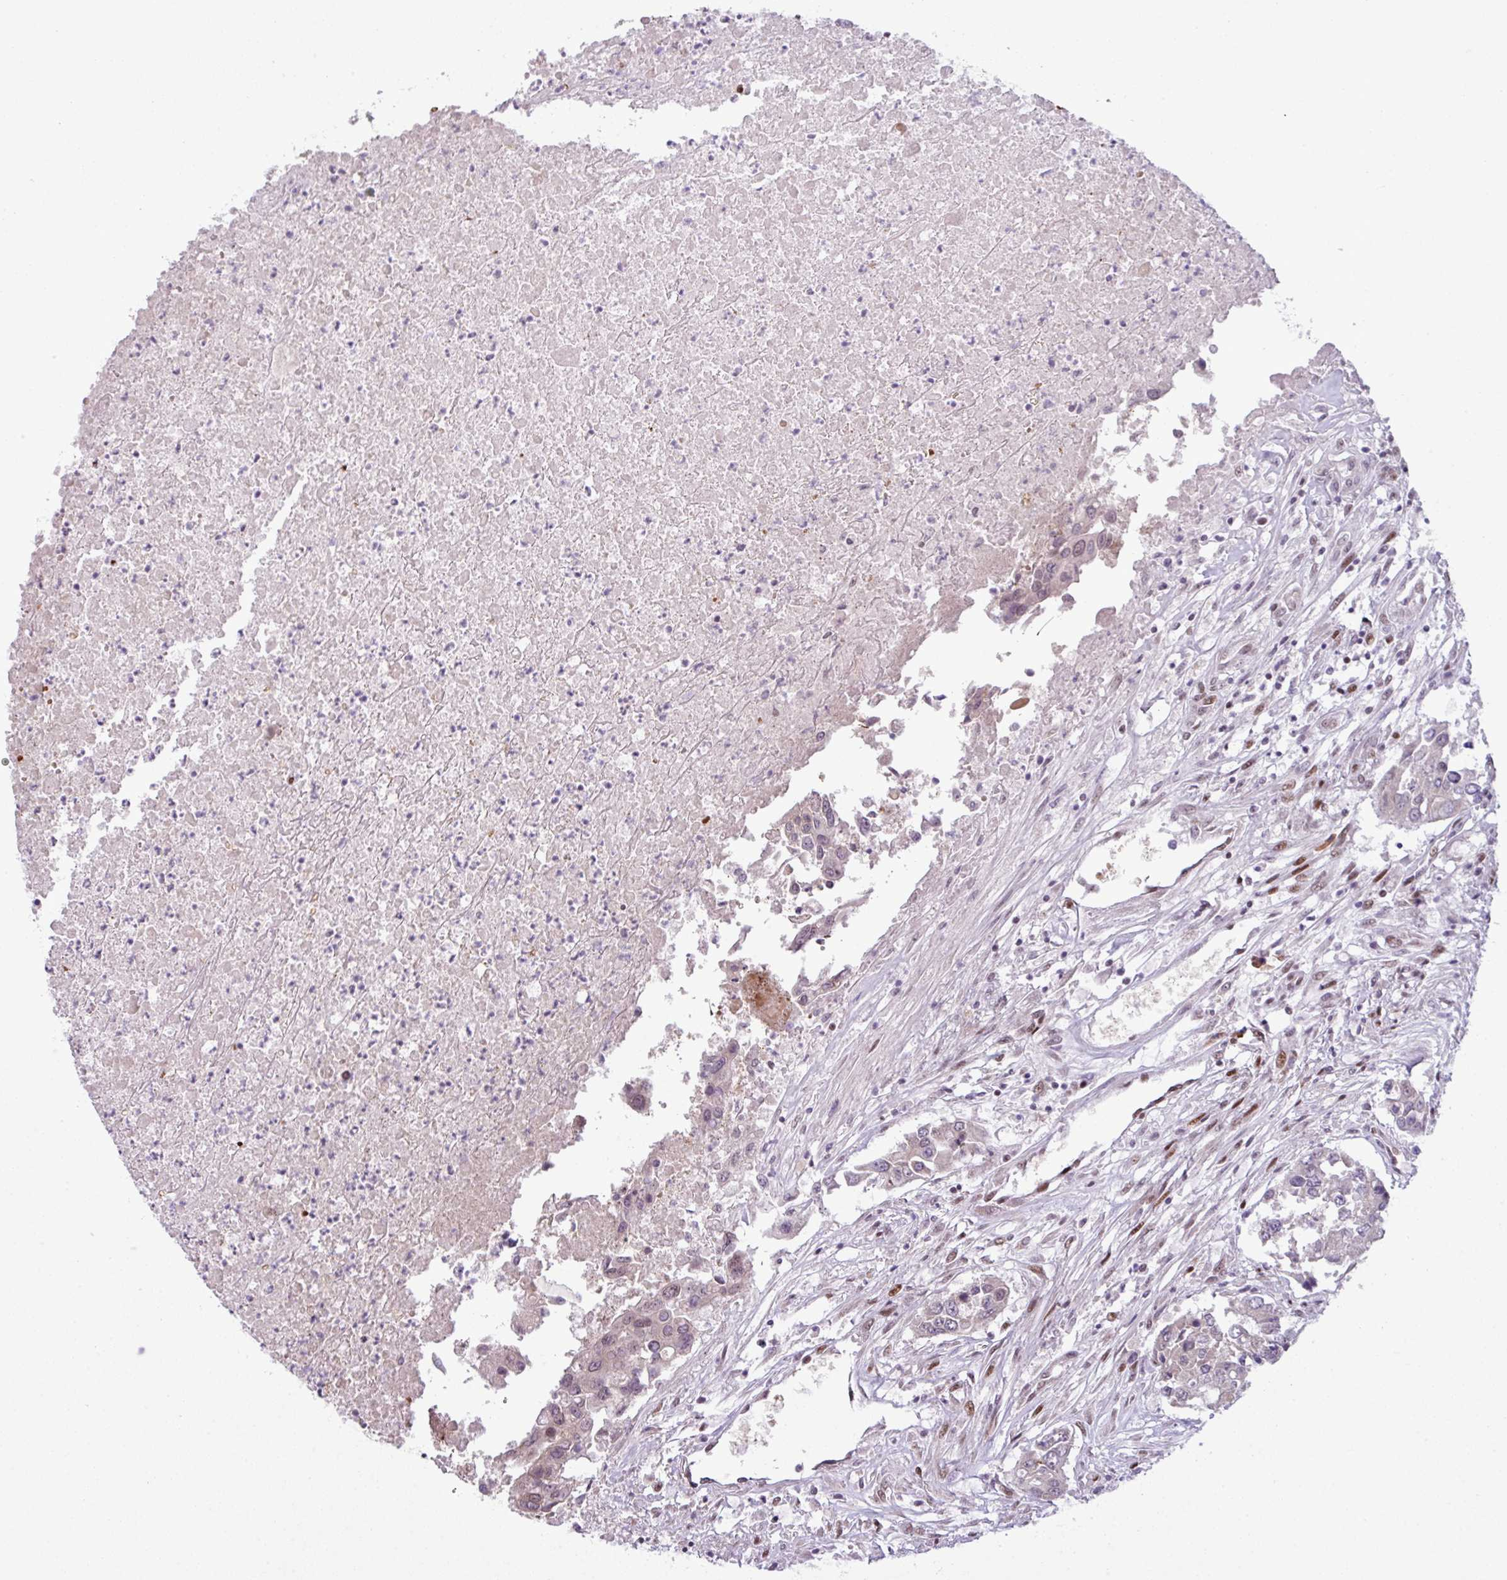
{"staining": {"intensity": "weak", "quantity": "25%-75%", "location": "nuclear"}, "tissue": "colorectal cancer", "cell_type": "Tumor cells", "image_type": "cancer", "snomed": [{"axis": "morphology", "description": "Adenocarcinoma, NOS"}, {"axis": "topography", "description": "Colon"}], "caption": "Adenocarcinoma (colorectal) stained with a protein marker exhibits weak staining in tumor cells.", "gene": "PRDM5", "patient": {"sex": "male", "age": 77}}